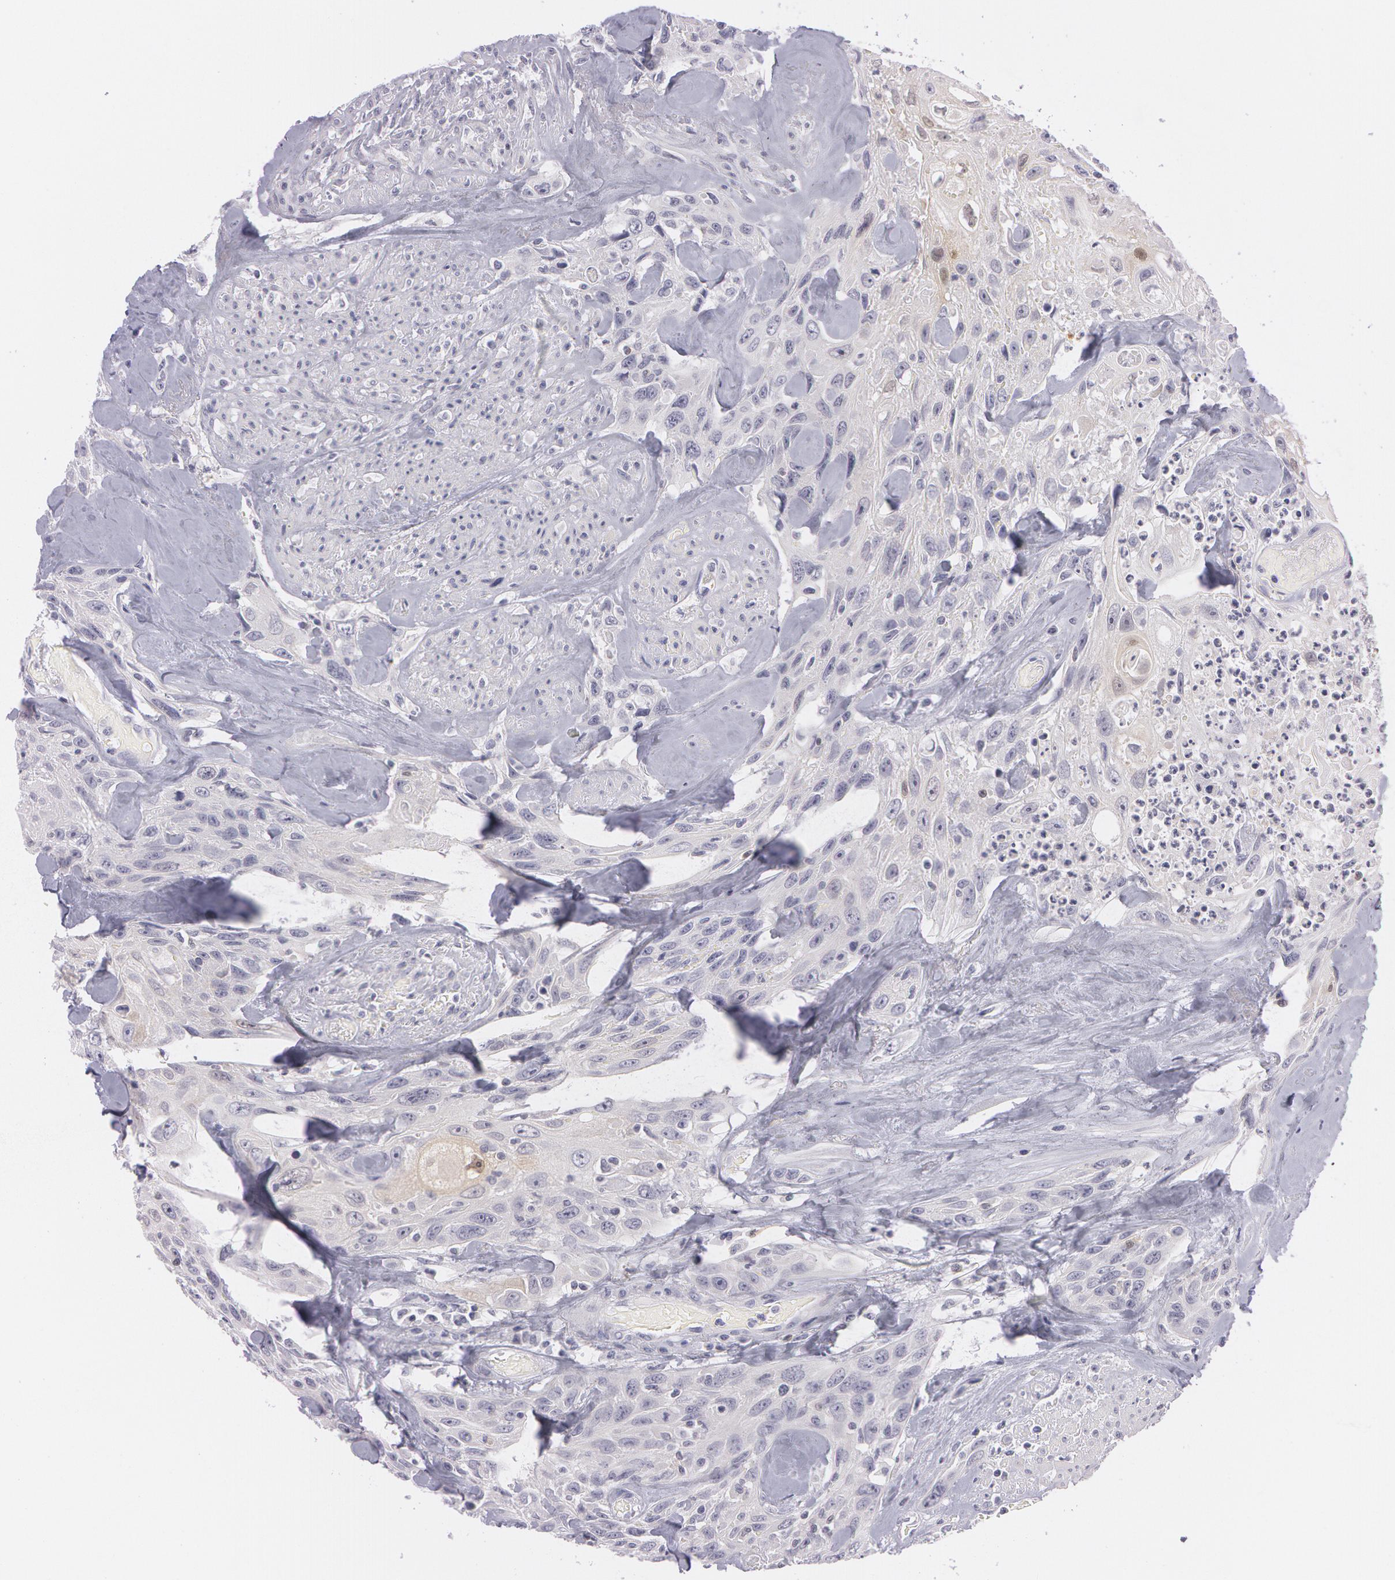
{"staining": {"intensity": "negative", "quantity": "none", "location": "none"}, "tissue": "urothelial cancer", "cell_type": "Tumor cells", "image_type": "cancer", "snomed": [{"axis": "morphology", "description": "Urothelial carcinoma, High grade"}, {"axis": "topography", "description": "Urinary bladder"}], "caption": "Immunohistochemical staining of urothelial carcinoma (high-grade) exhibits no significant positivity in tumor cells.", "gene": "IL1RN", "patient": {"sex": "female", "age": 84}}